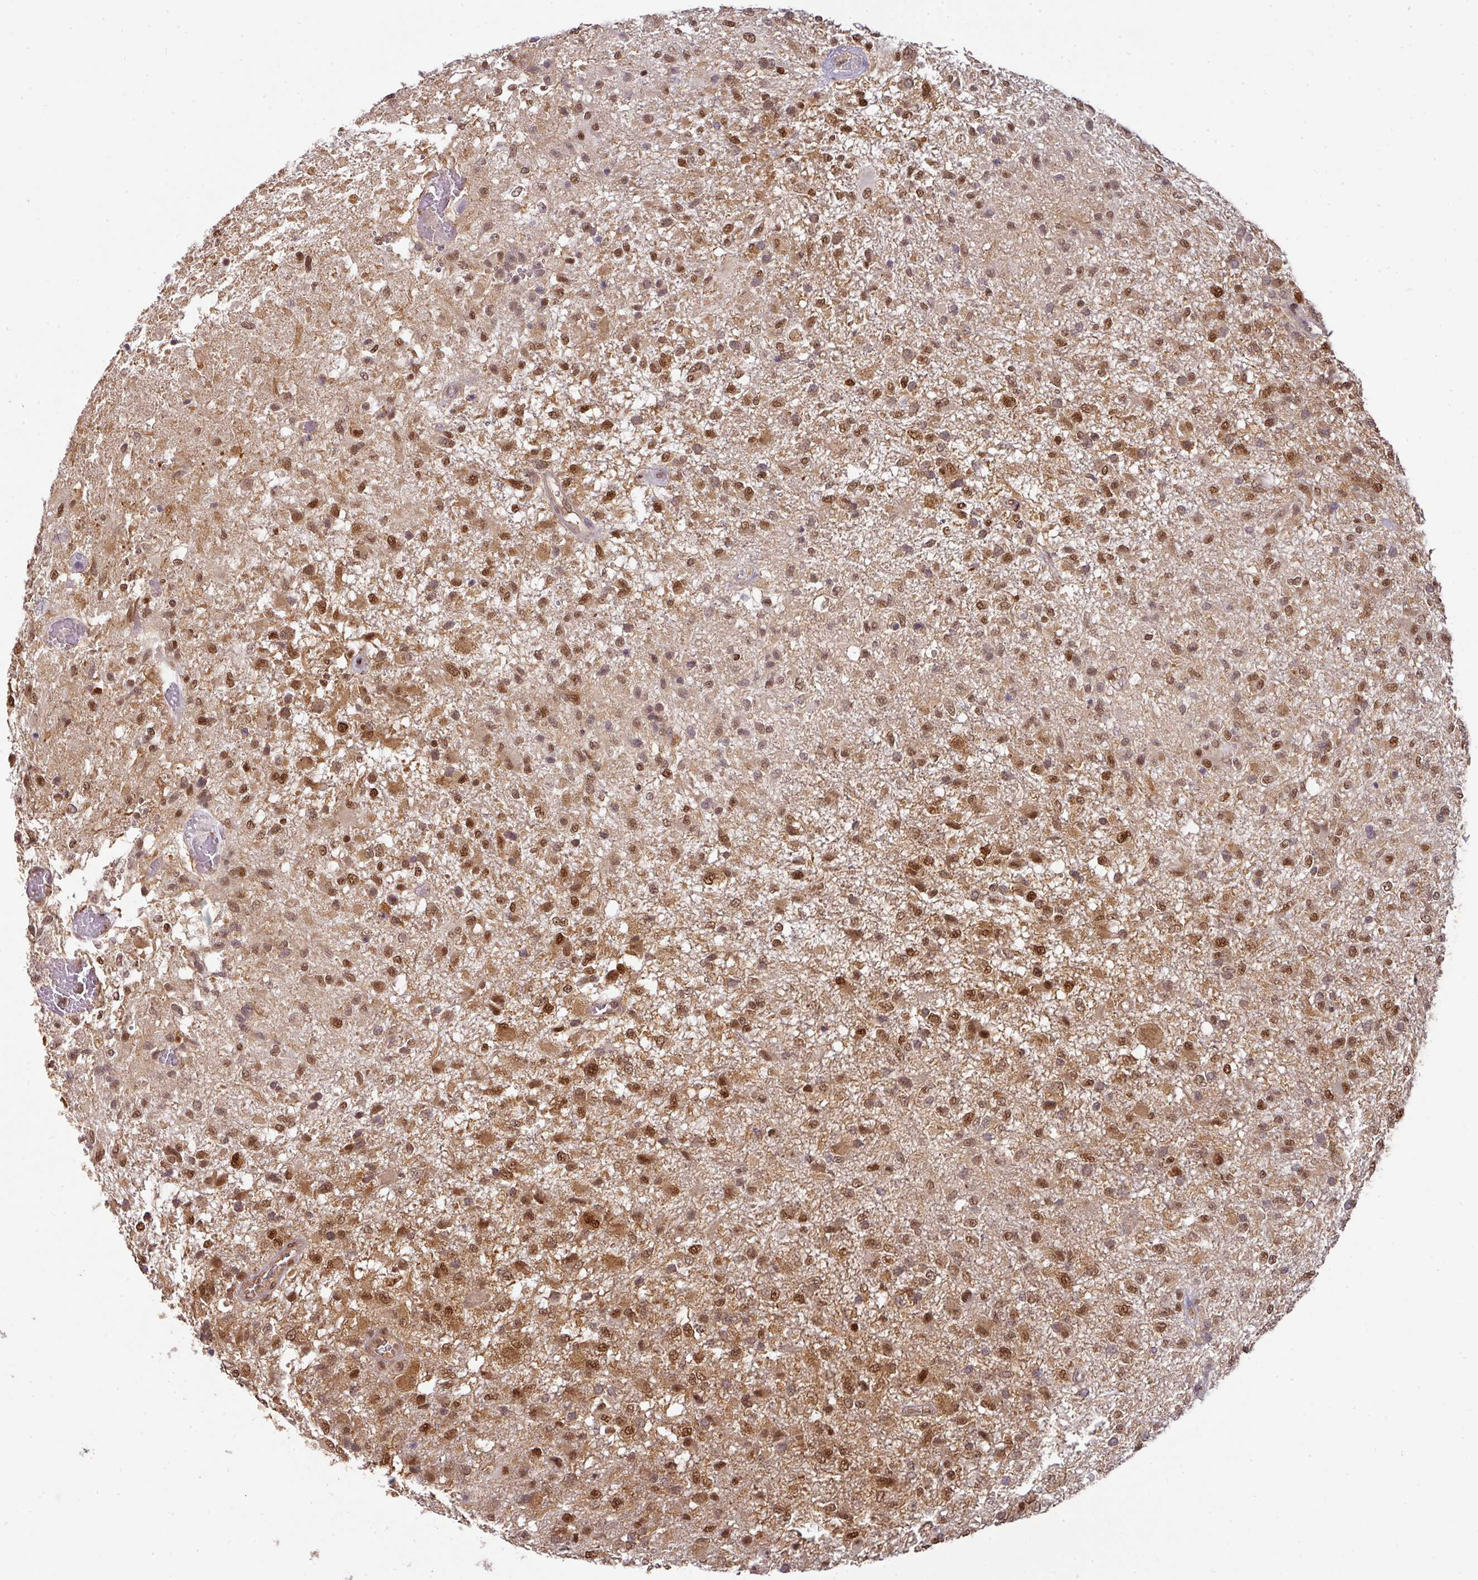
{"staining": {"intensity": "moderate", "quantity": ">75%", "location": "cytoplasmic/membranous,nuclear"}, "tissue": "glioma", "cell_type": "Tumor cells", "image_type": "cancer", "snomed": [{"axis": "morphology", "description": "Glioma, malignant, High grade"}, {"axis": "topography", "description": "Brain"}], "caption": "Glioma stained for a protein (brown) demonstrates moderate cytoplasmic/membranous and nuclear positive positivity in approximately >75% of tumor cells.", "gene": "RANBP9", "patient": {"sex": "female", "age": 74}}